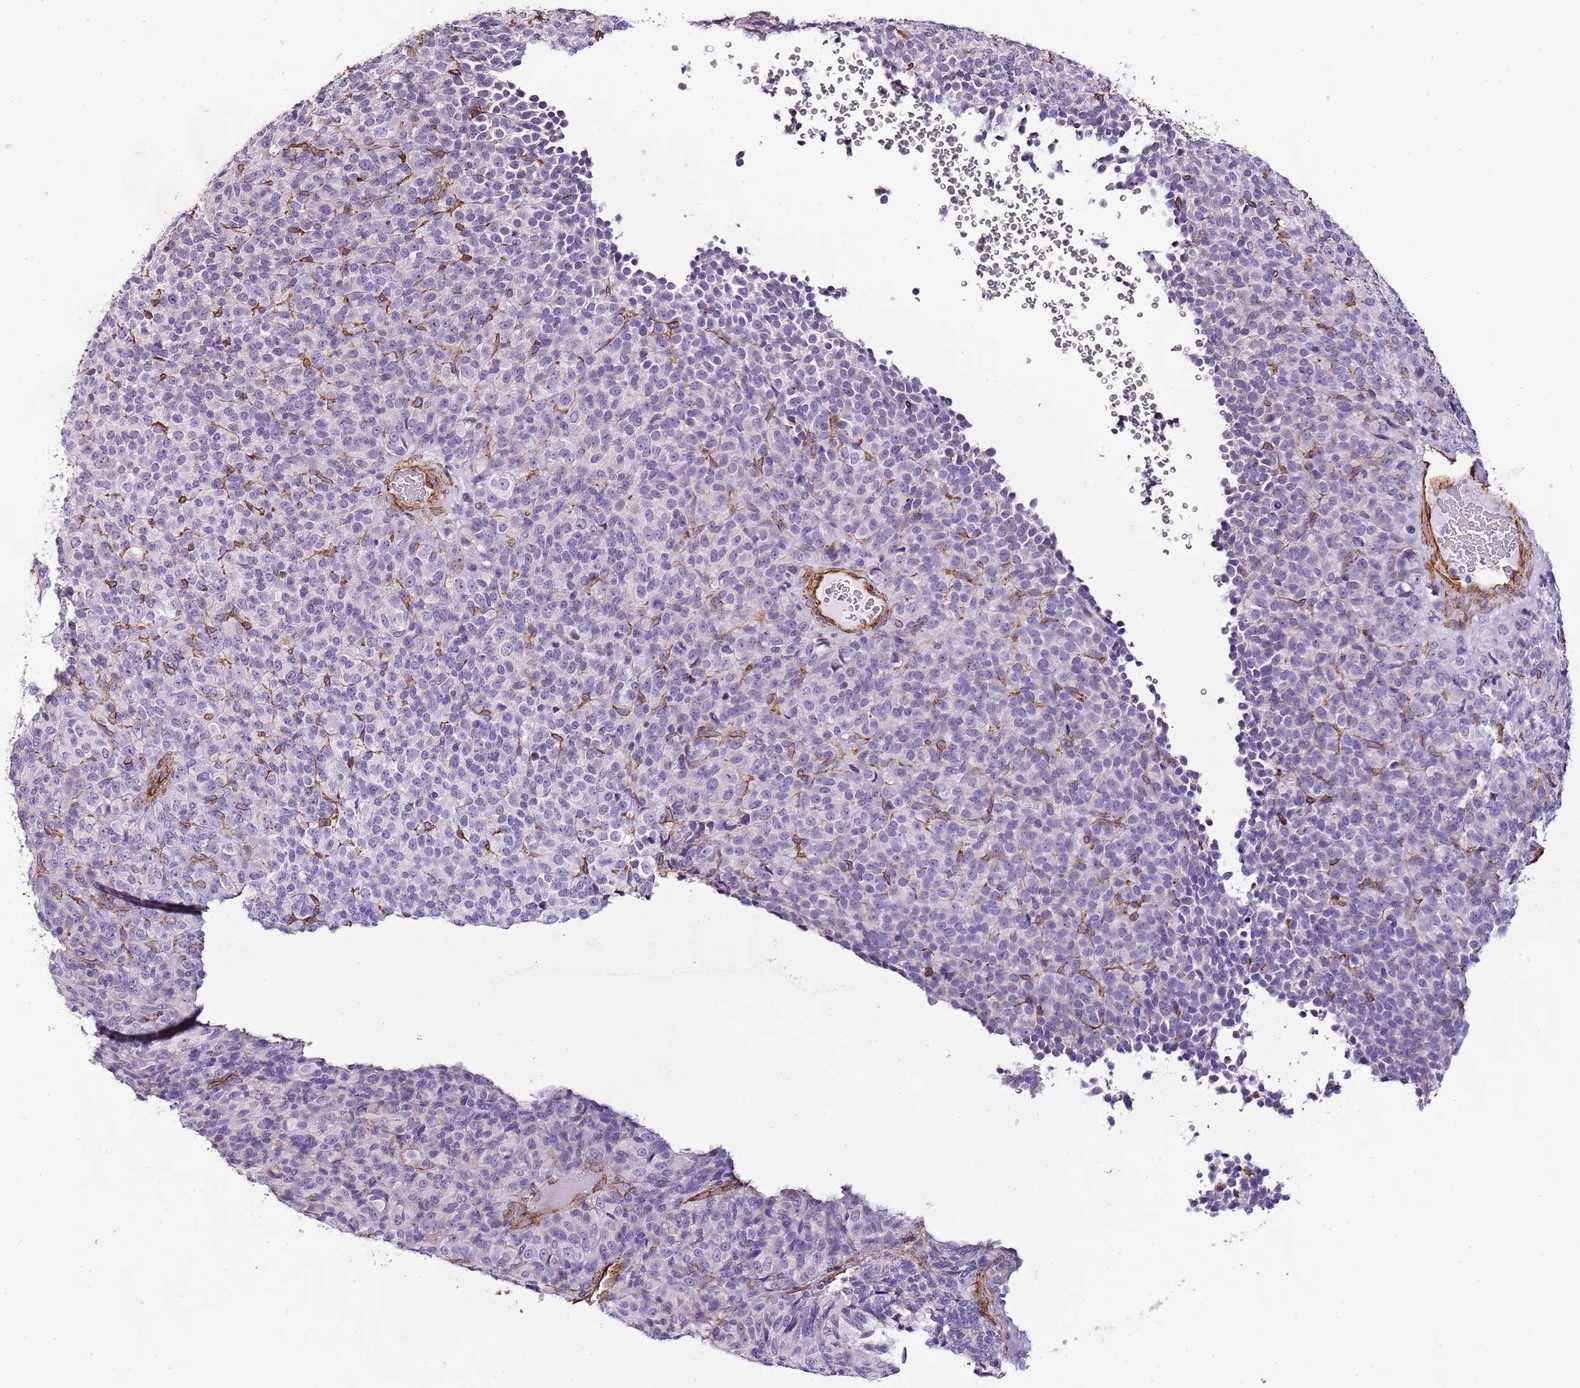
{"staining": {"intensity": "negative", "quantity": "none", "location": "none"}, "tissue": "melanoma", "cell_type": "Tumor cells", "image_type": "cancer", "snomed": [{"axis": "morphology", "description": "Malignant melanoma, Metastatic site"}, {"axis": "topography", "description": "Brain"}], "caption": "Malignant melanoma (metastatic site) was stained to show a protein in brown. There is no significant staining in tumor cells. (IHC, brightfield microscopy, high magnification).", "gene": "CTDSPL", "patient": {"sex": "female", "age": 56}}